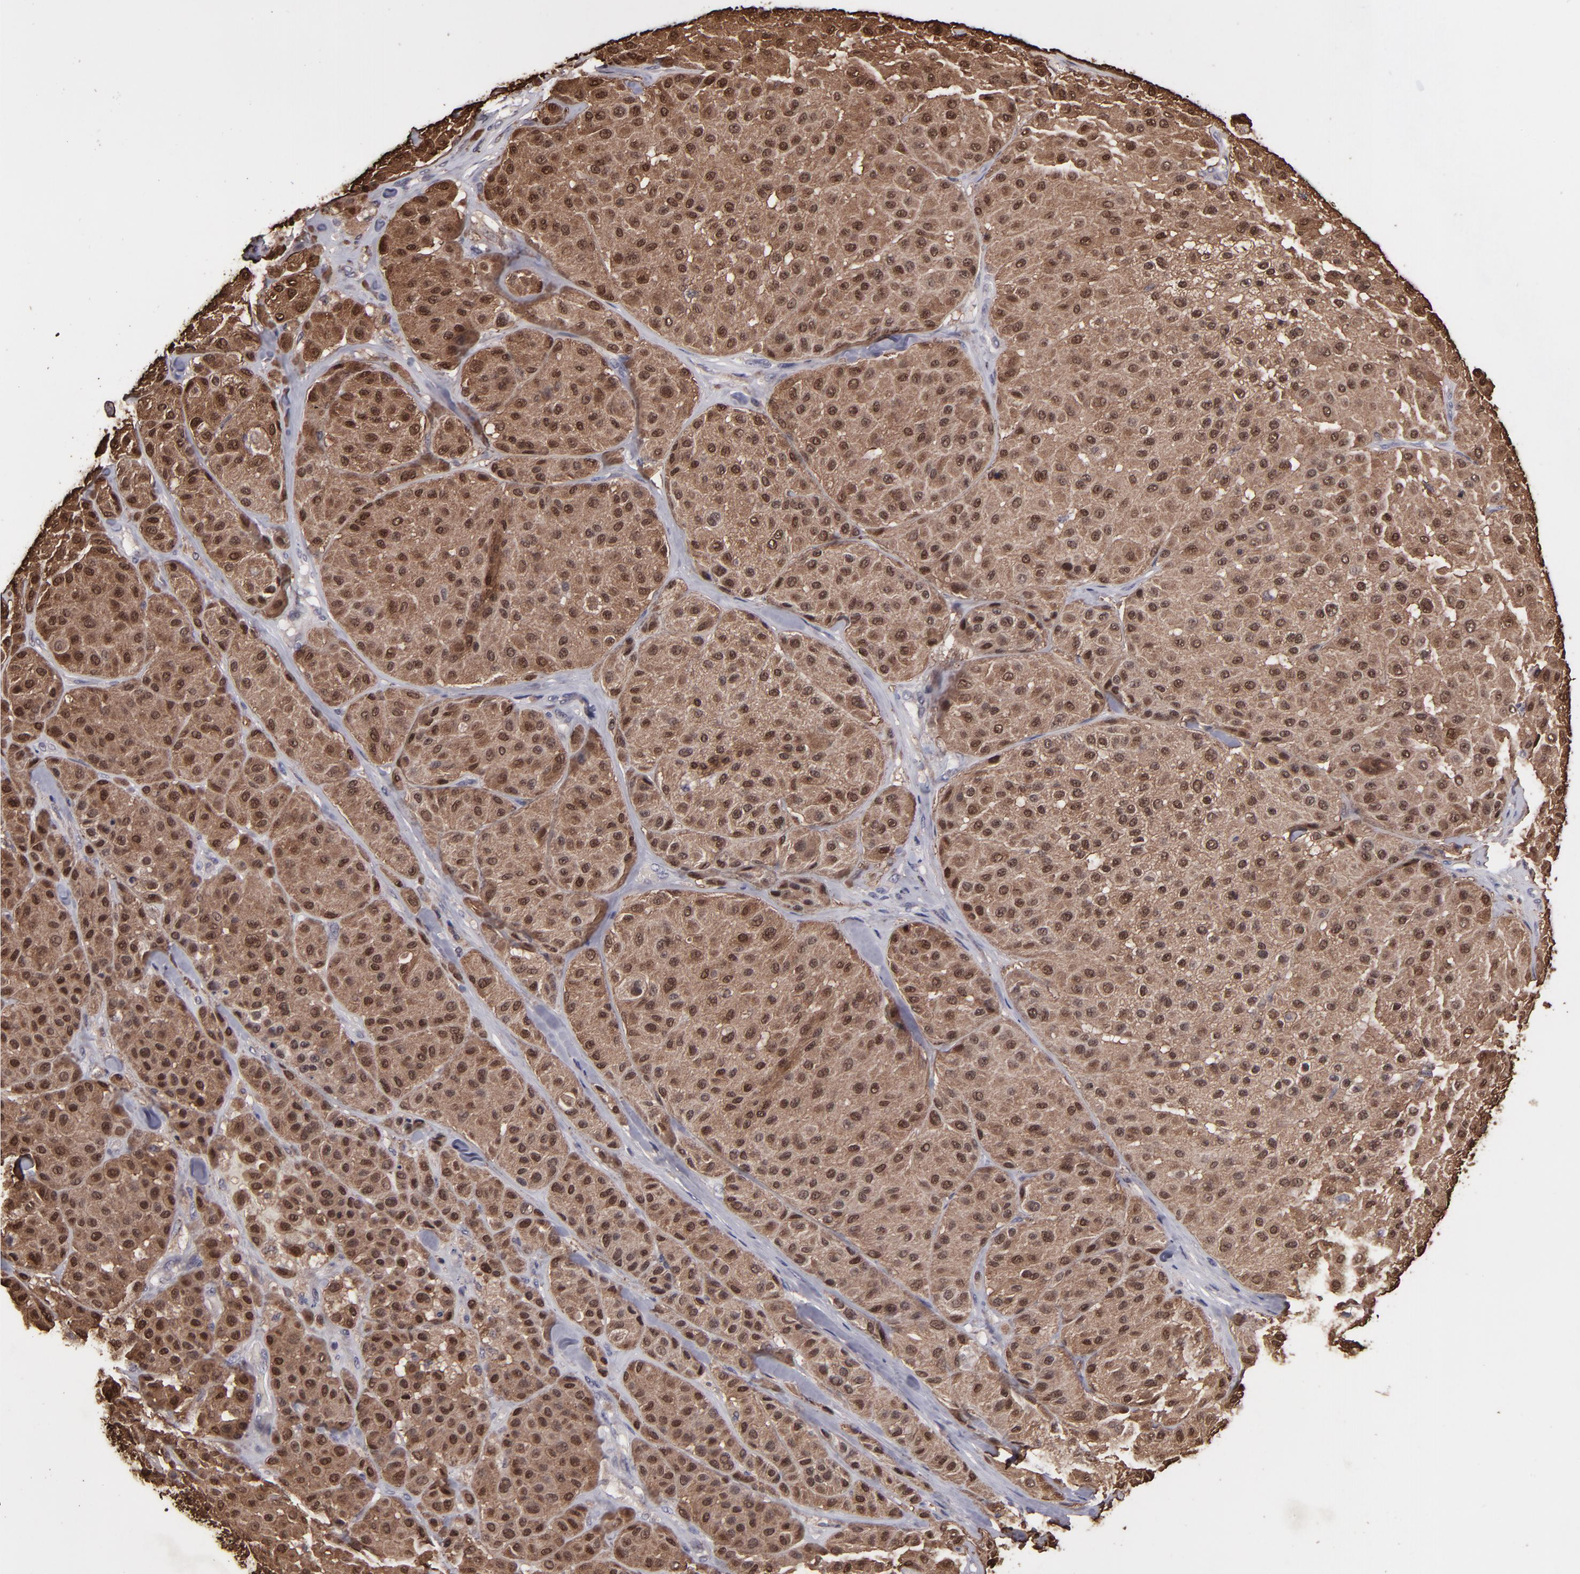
{"staining": {"intensity": "strong", "quantity": ">75%", "location": "cytoplasmic/membranous,nuclear"}, "tissue": "melanoma", "cell_type": "Tumor cells", "image_type": "cancer", "snomed": [{"axis": "morphology", "description": "Normal tissue, NOS"}, {"axis": "morphology", "description": "Malignant melanoma, Metastatic site"}, {"axis": "topography", "description": "Skin"}], "caption": "There is high levels of strong cytoplasmic/membranous and nuclear expression in tumor cells of melanoma, as demonstrated by immunohistochemical staining (brown color).", "gene": "S100A1", "patient": {"sex": "male", "age": 41}}